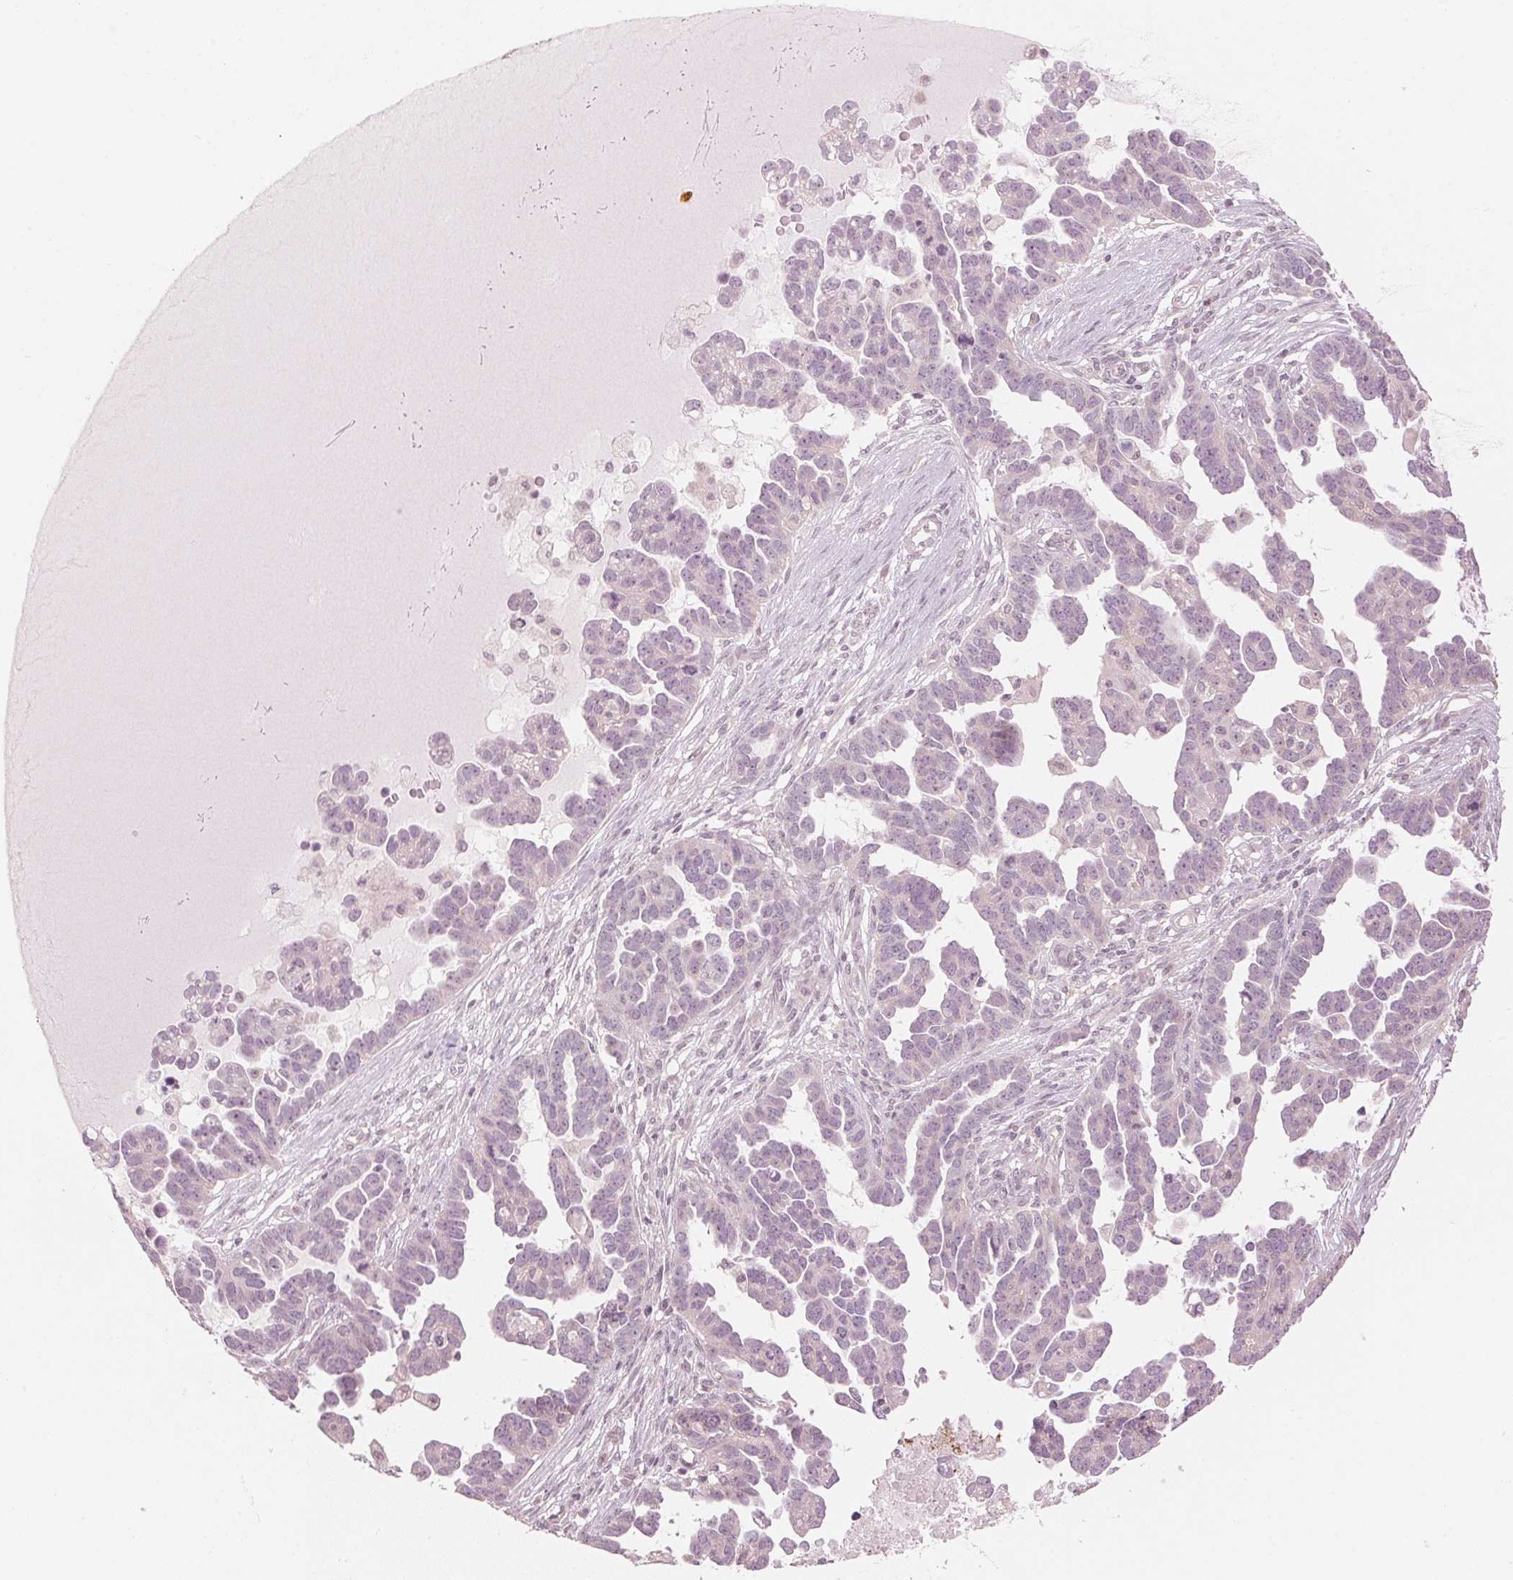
{"staining": {"intensity": "negative", "quantity": "none", "location": "none"}, "tissue": "ovarian cancer", "cell_type": "Tumor cells", "image_type": "cancer", "snomed": [{"axis": "morphology", "description": "Cystadenocarcinoma, serous, NOS"}, {"axis": "topography", "description": "Ovary"}], "caption": "This histopathology image is of serous cystadenocarcinoma (ovarian) stained with immunohistochemistry to label a protein in brown with the nuclei are counter-stained blue. There is no staining in tumor cells. Brightfield microscopy of IHC stained with DAB (3,3'-diaminobenzidine) (brown) and hematoxylin (blue), captured at high magnification.", "gene": "TMED6", "patient": {"sex": "female", "age": 54}}